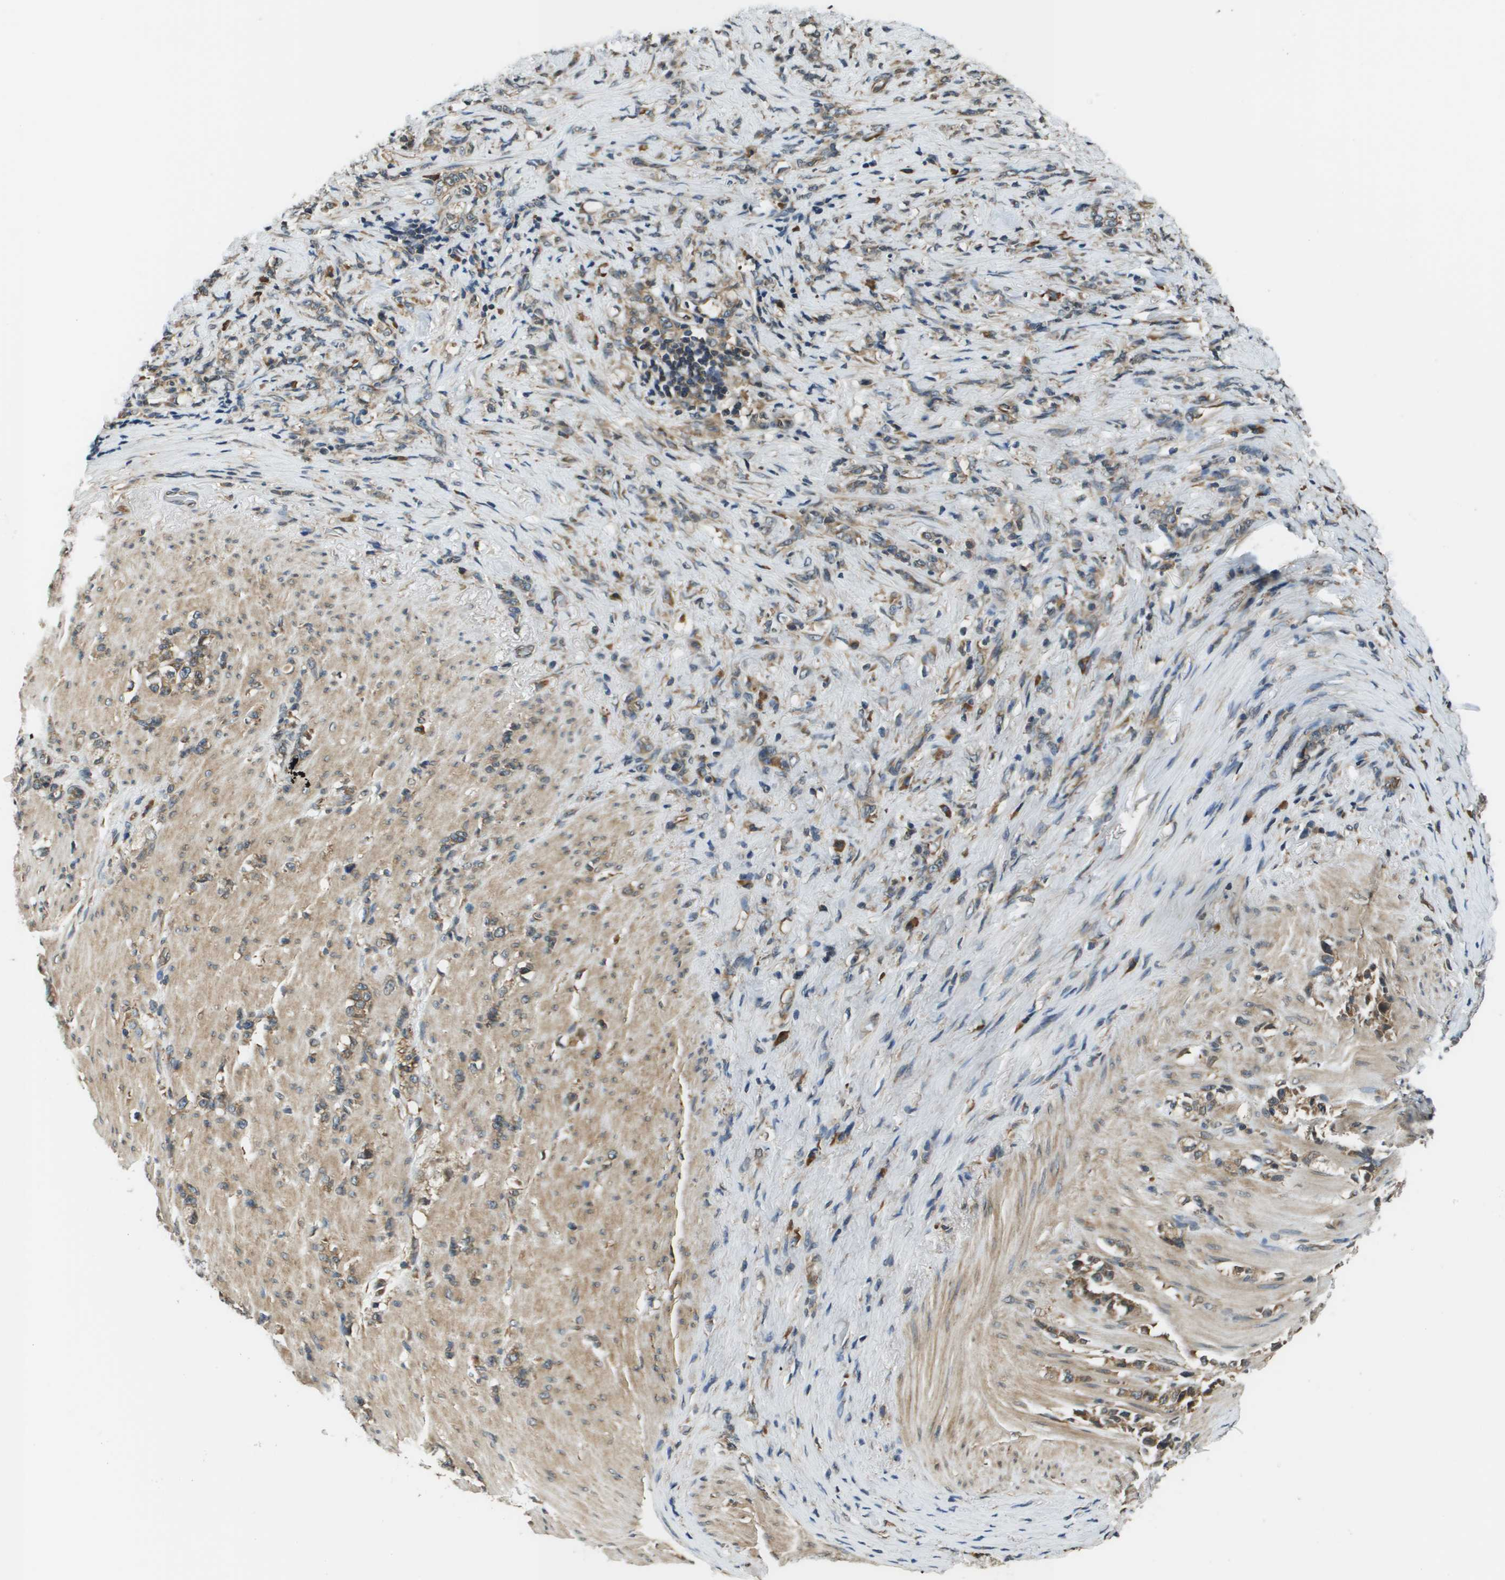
{"staining": {"intensity": "moderate", "quantity": ">75%", "location": "cytoplasmic/membranous"}, "tissue": "stomach cancer", "cell_type": "Tumor cells", "image_type": "cancer", "snomed": [{"axis": "morphology", "description": "Adenocarcinoma, NOS"}, {"axis": "topography", "description": "Stomach, lower"}], "caption": "Immunohistochemistry of human stomach adenocarcinoma exhibits medium levels of moderate cytoplasmic/membranous expression in about >75% of tumor cells.", "gene": "SEC62", "patient": {"sex": "male", "age": 88}}